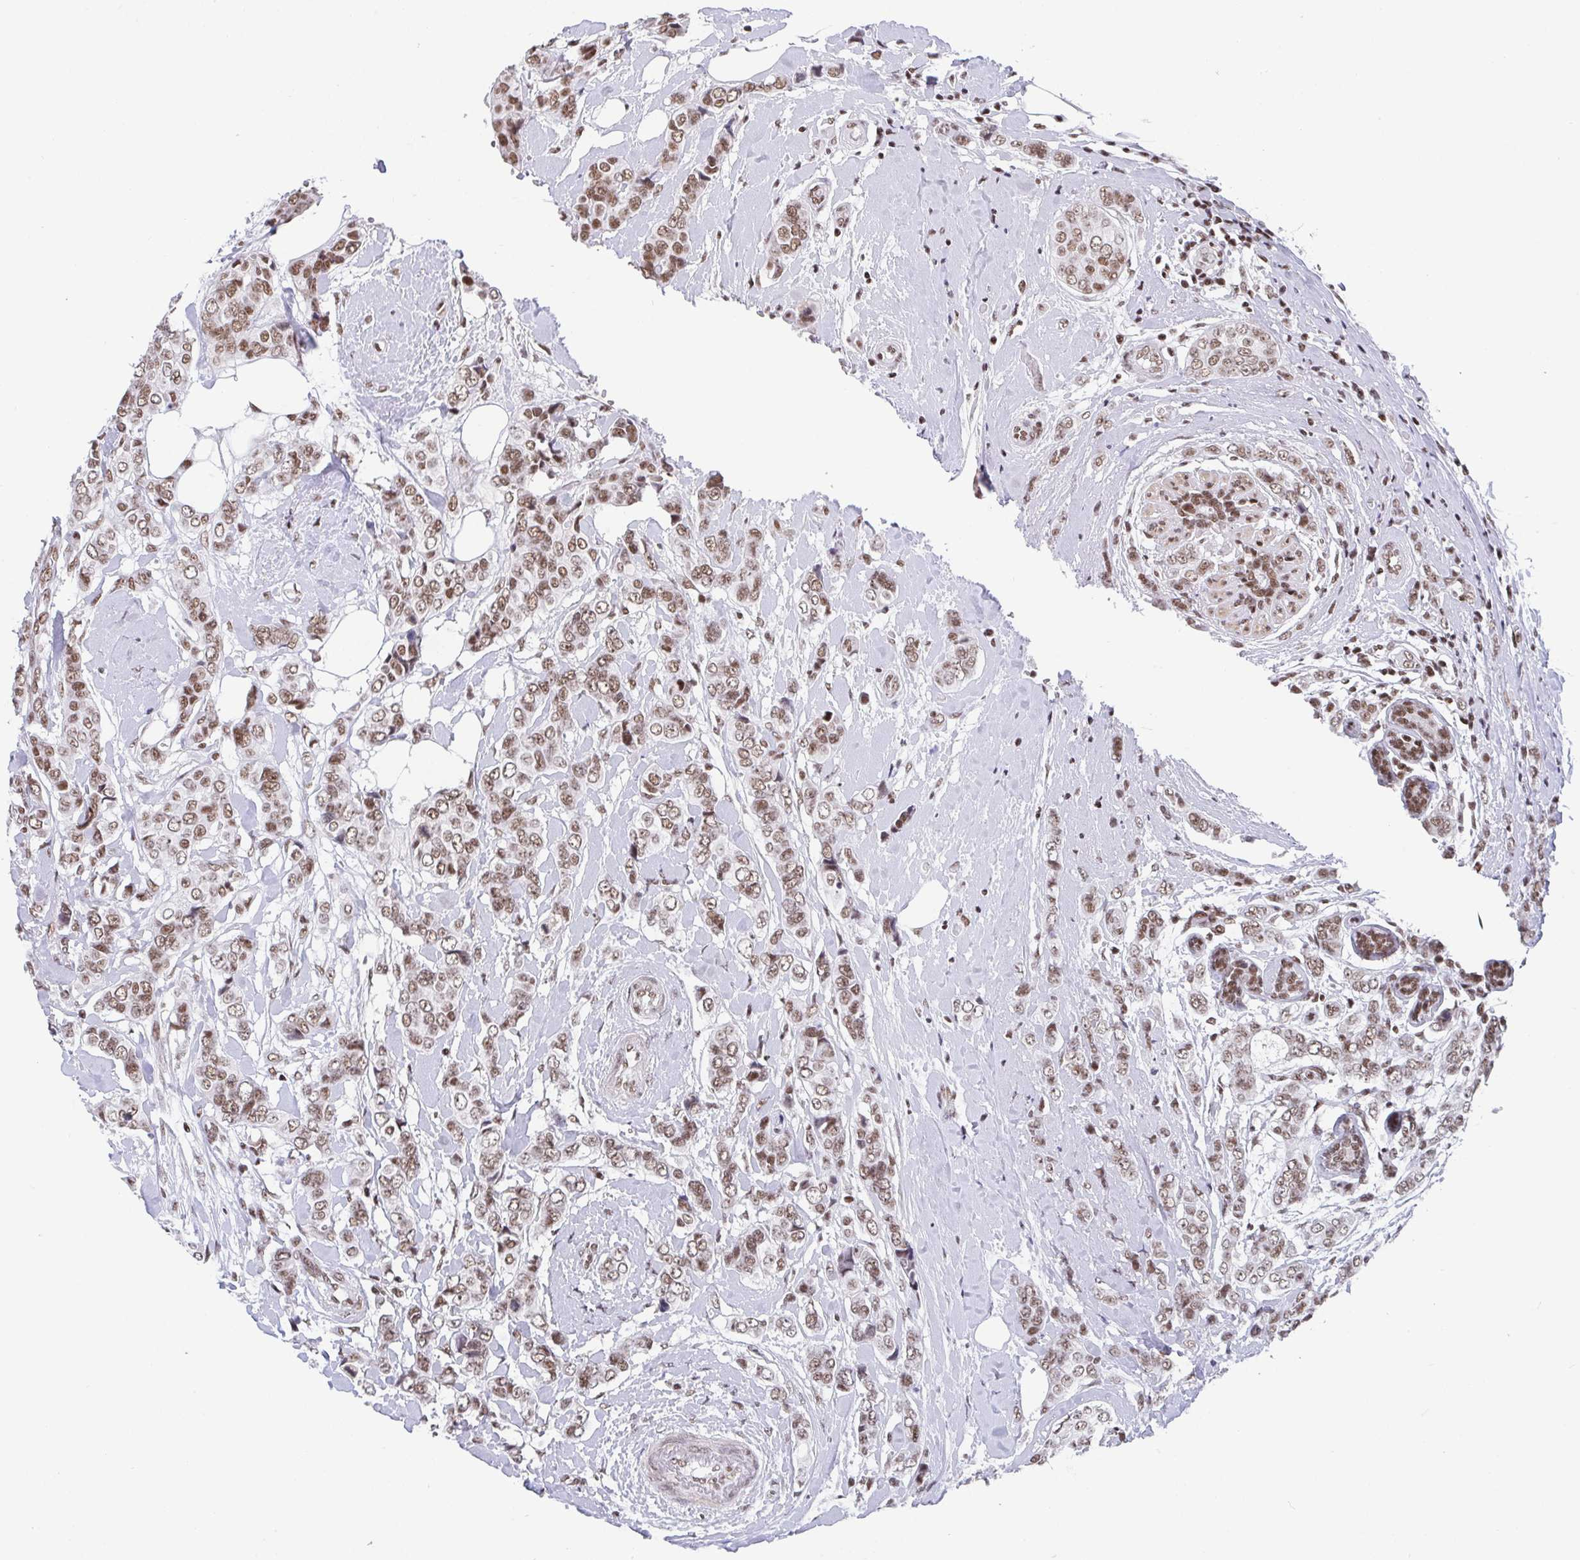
{"staining": {"intensity": "weak", "quantity": ">75%", "location": "nuclear"}, "tissue": "breast cancer", "cell_type": "Tumor cells", "image_type": "cancer", "snomed": [{"axis": "morphology", "description": "Lobular carcinoma"}, {"axis": "topography", "description": "Breast"}], "caption": "The image demonstrates staining of lobular carcinoma (breast), revealing weak nuclear protein expression (brown color) within tumor cells.", "gene": "CTCF", "patient": {"sex": "female", "age": 51}}